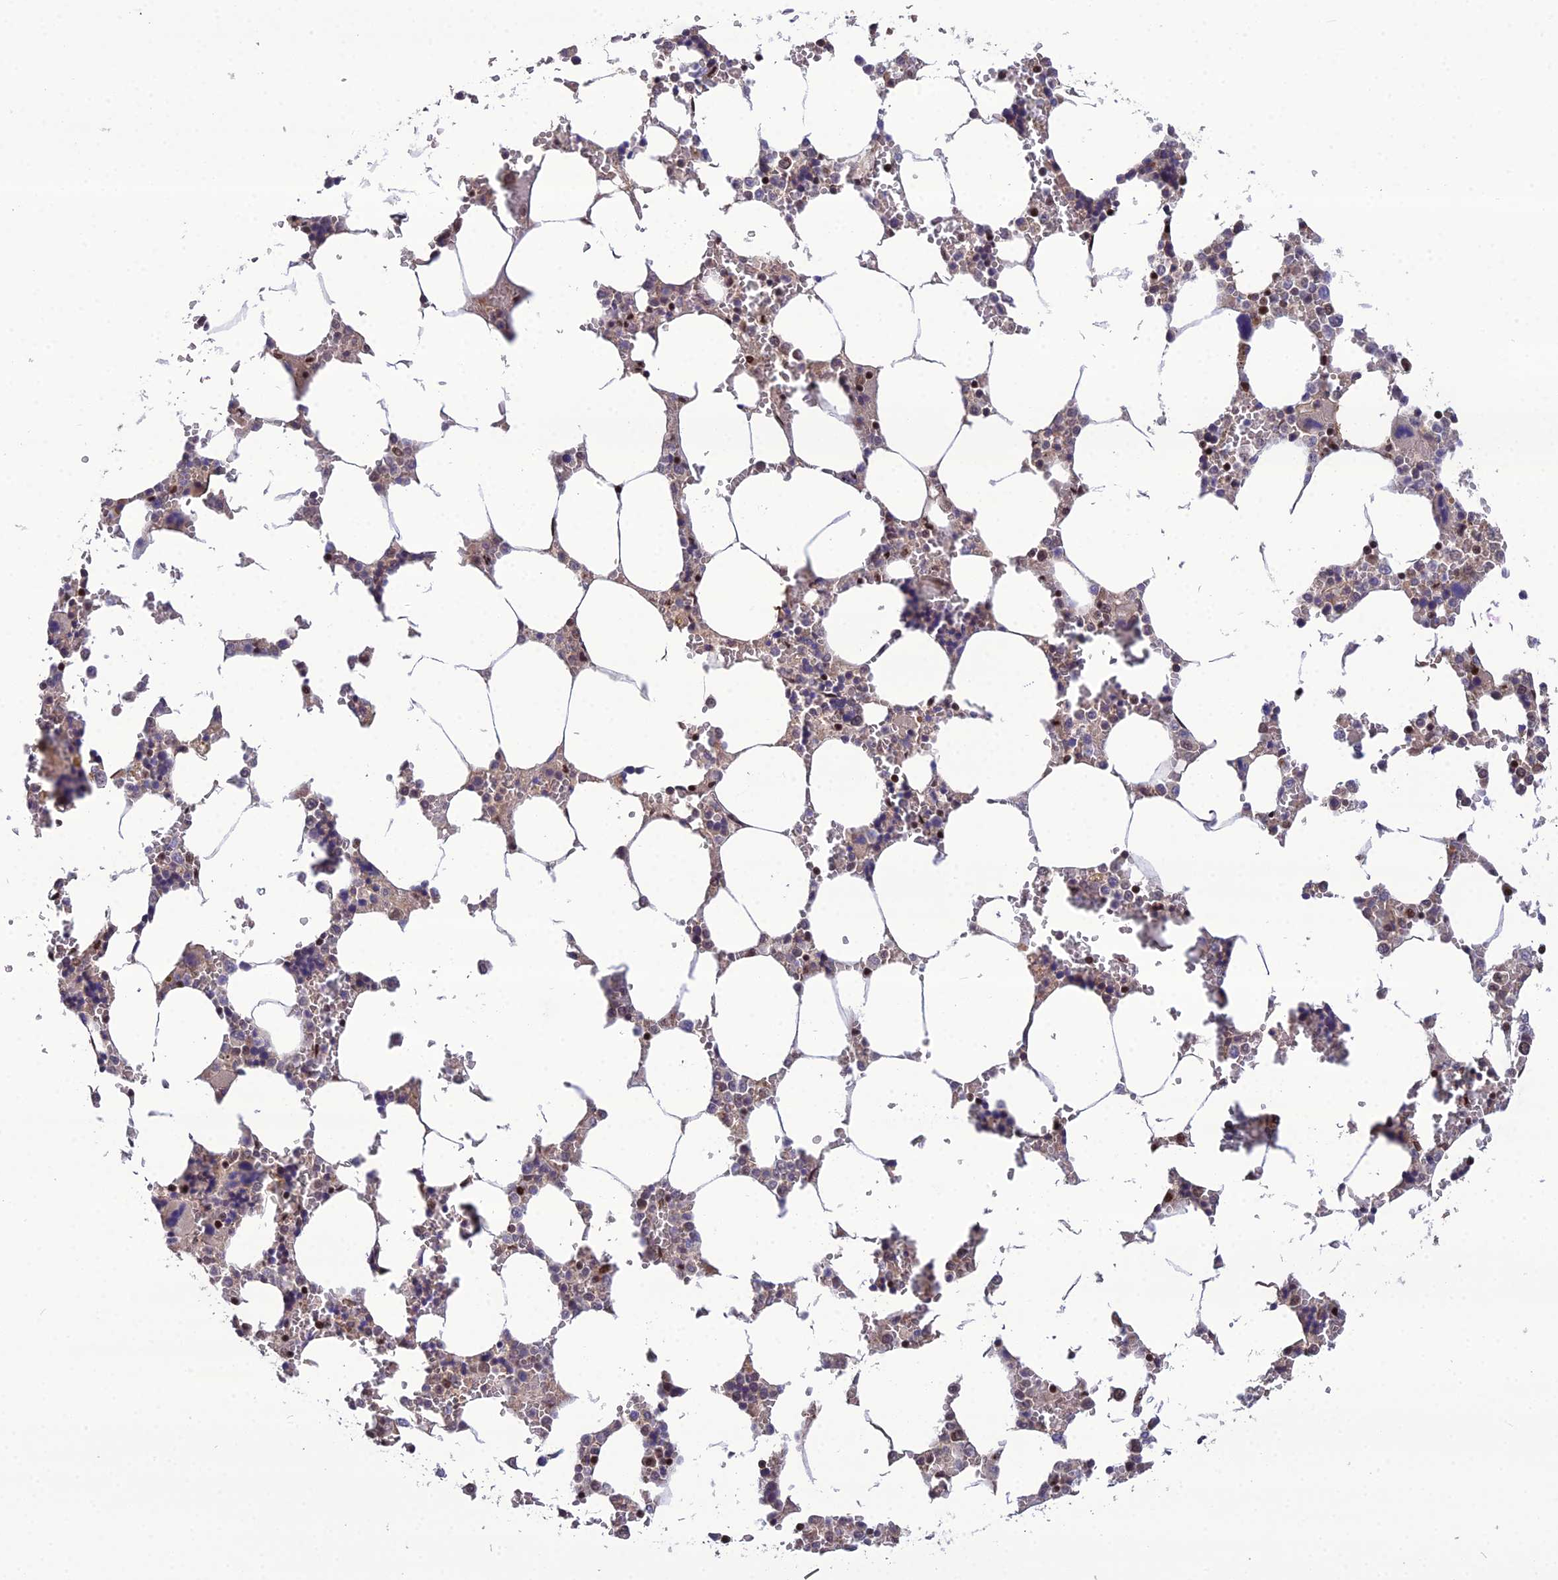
{"staining": {"intensity": "moderate", "quantity": "<25%", "location": "cytoplasmic/membranous,nuclear"}, "tissue": "bone marrow", "cell_type": "Hematopoietic cells", "image_type": "normal", "snomed": [{"axis": "morphology", "description": "Normal tissue, NOS"}, {"axis": "topography", "description": "Bone marrow"}], "caption": "Human bone marrow stained for a protein (brown) exhibits moderate cytoplasmic/membranous,nuclear positive positivity in about <25% of hematopoietic cells.", "gene": "ARL2", "patient": {"sex": "male", "age": 64}}